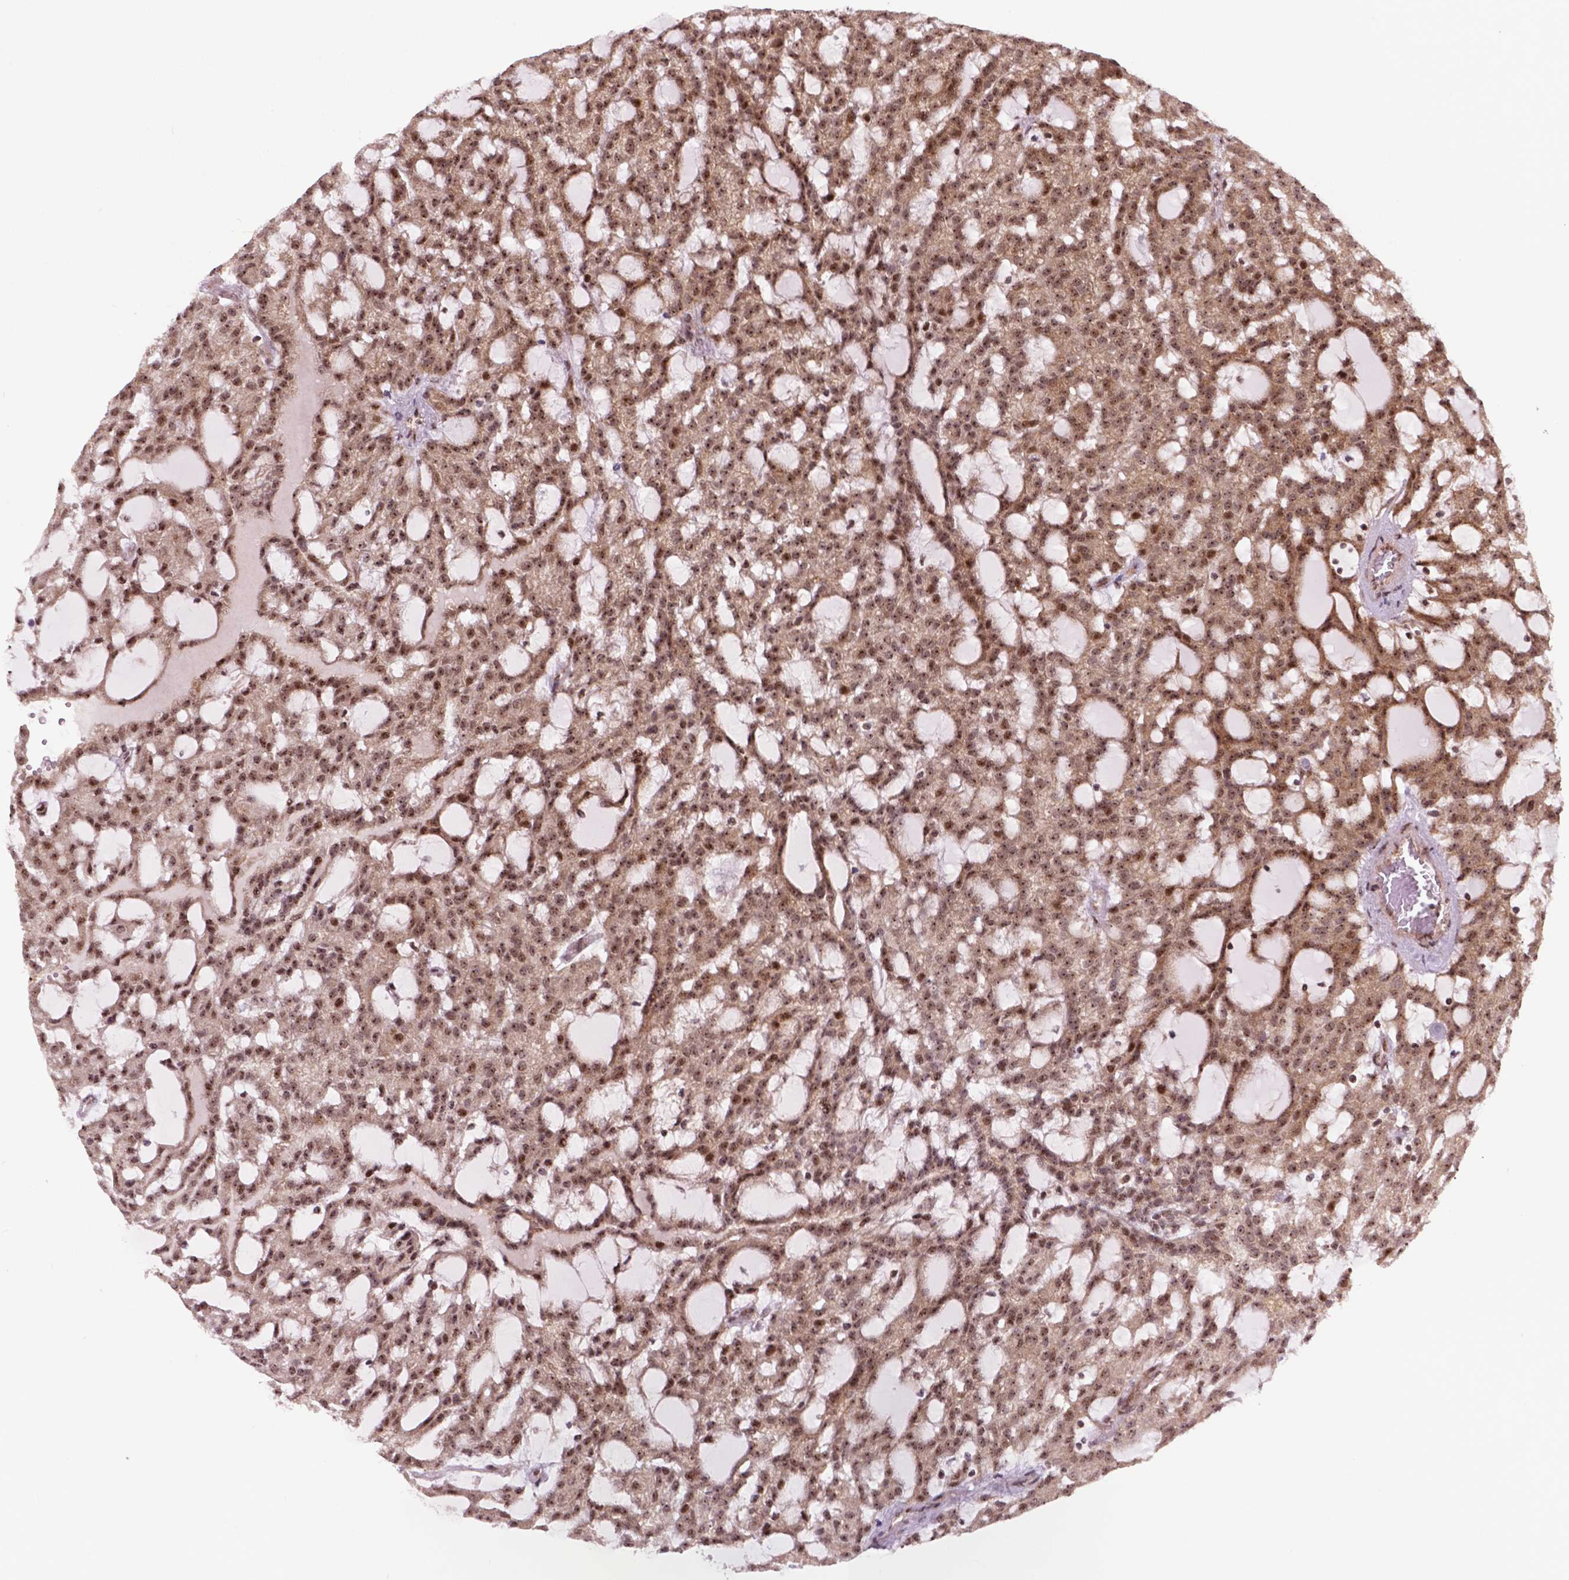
{"staining": {"intensity": "moderate", "quantity": ">75%", "location": "nuclear"}, "tissue": "renal cancer", "cell_type": "Tumor cells", "image_type": "cancer", "snomed": [{"axis": "morphology", "description": "Adenocarcinoma, NOS"}, {"axis": "topography", "description": "Kidney"}], "caption": "Immunohistochemistry of renal adenocarcinoma exhibits medium levels of moderate nuclear staining in about >75% of tumor cells. The staining was performed using DAB (3,3'-diaminobenzidine), with brown indicating positive protein expression. Nuclei are stained blue with hematoxylin.", "gene": "CSNK2A1", "patient": {"sex": "male", "age": 63}}